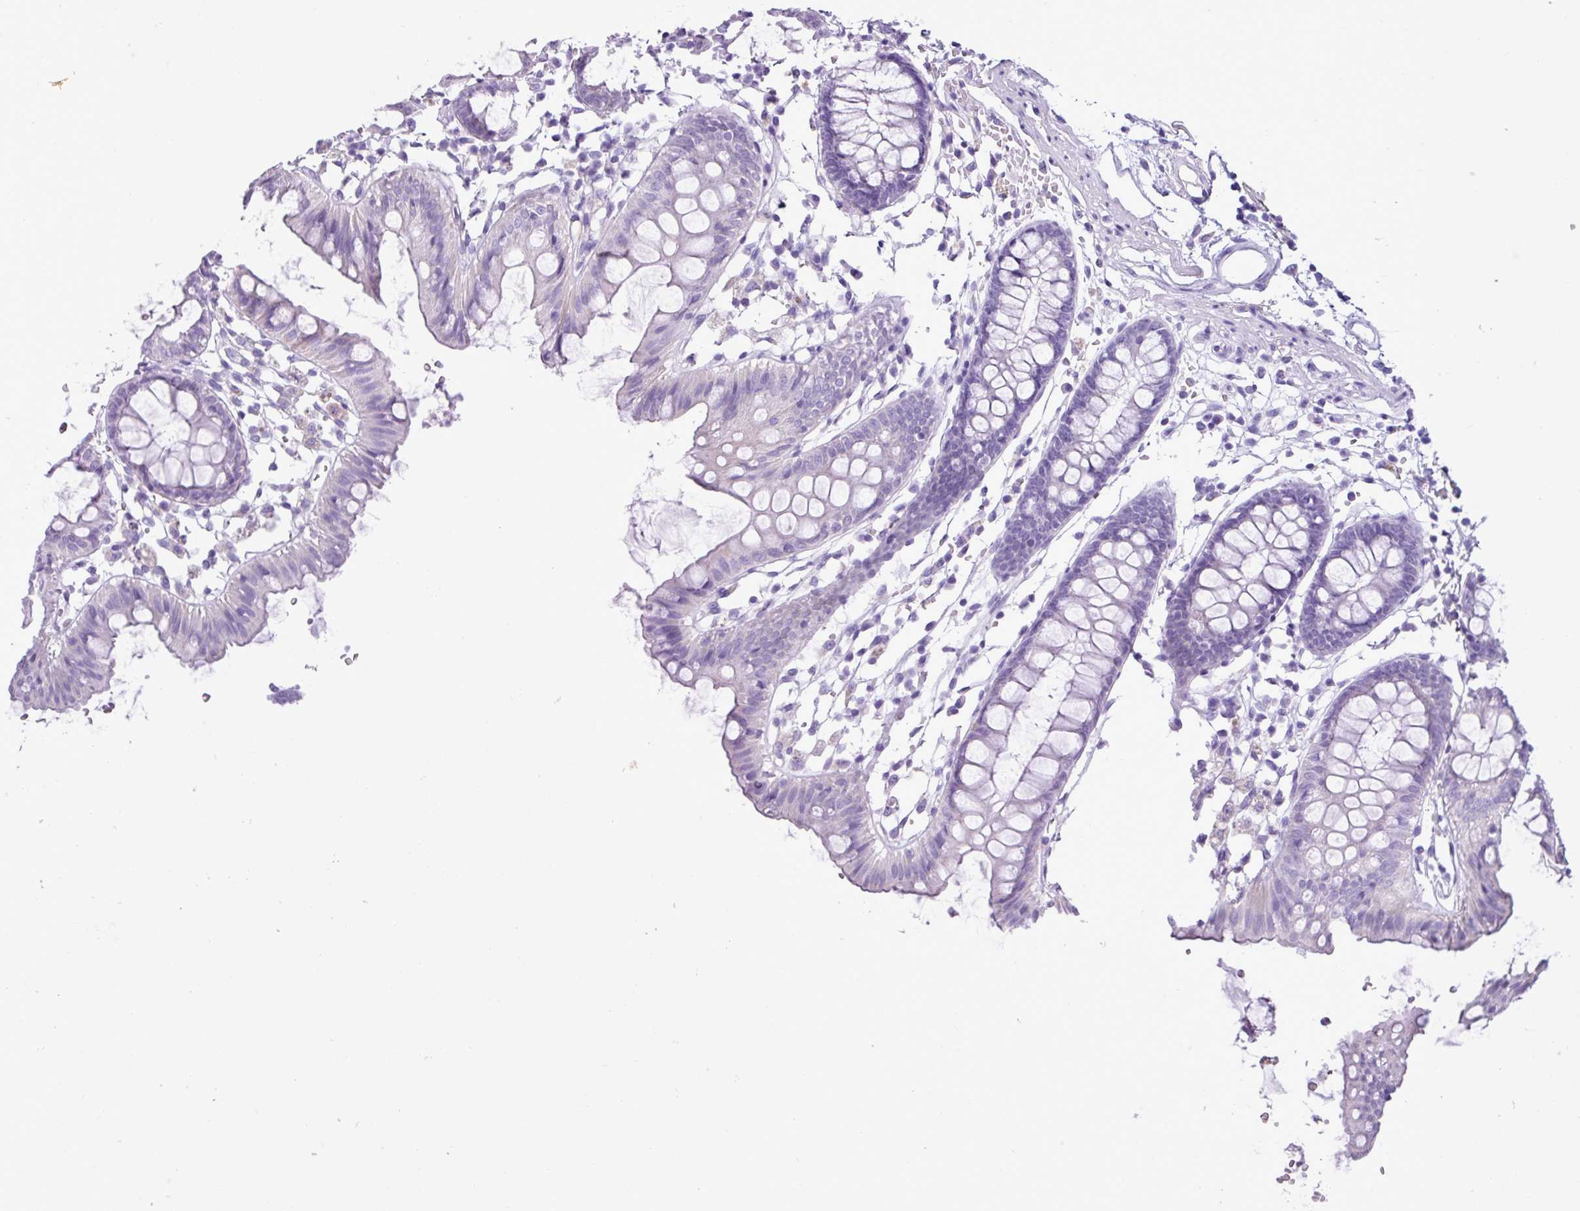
{"staining": {"intensity": "negative", "quantity": "none", "location": "none"}, "tissue": "colon", "cell_type": "Endothelial cells", "image_type": "normal", "snomed": [{"axis": "morphology", "description": "Normal tissue, NOS"}, {"axis": "topography", "description": "Colon"}], "caption": "Immunohistochemical staining of unremarkable human colon displays no significant expression in endothelial cells. (Brightfield microscopy of DAB (3,3'-diaminobenzidine) immunohistochemistry (IHC) at high magnification).", "gene": "AGO3", "patient": {"sex": "female", "age": 84}}